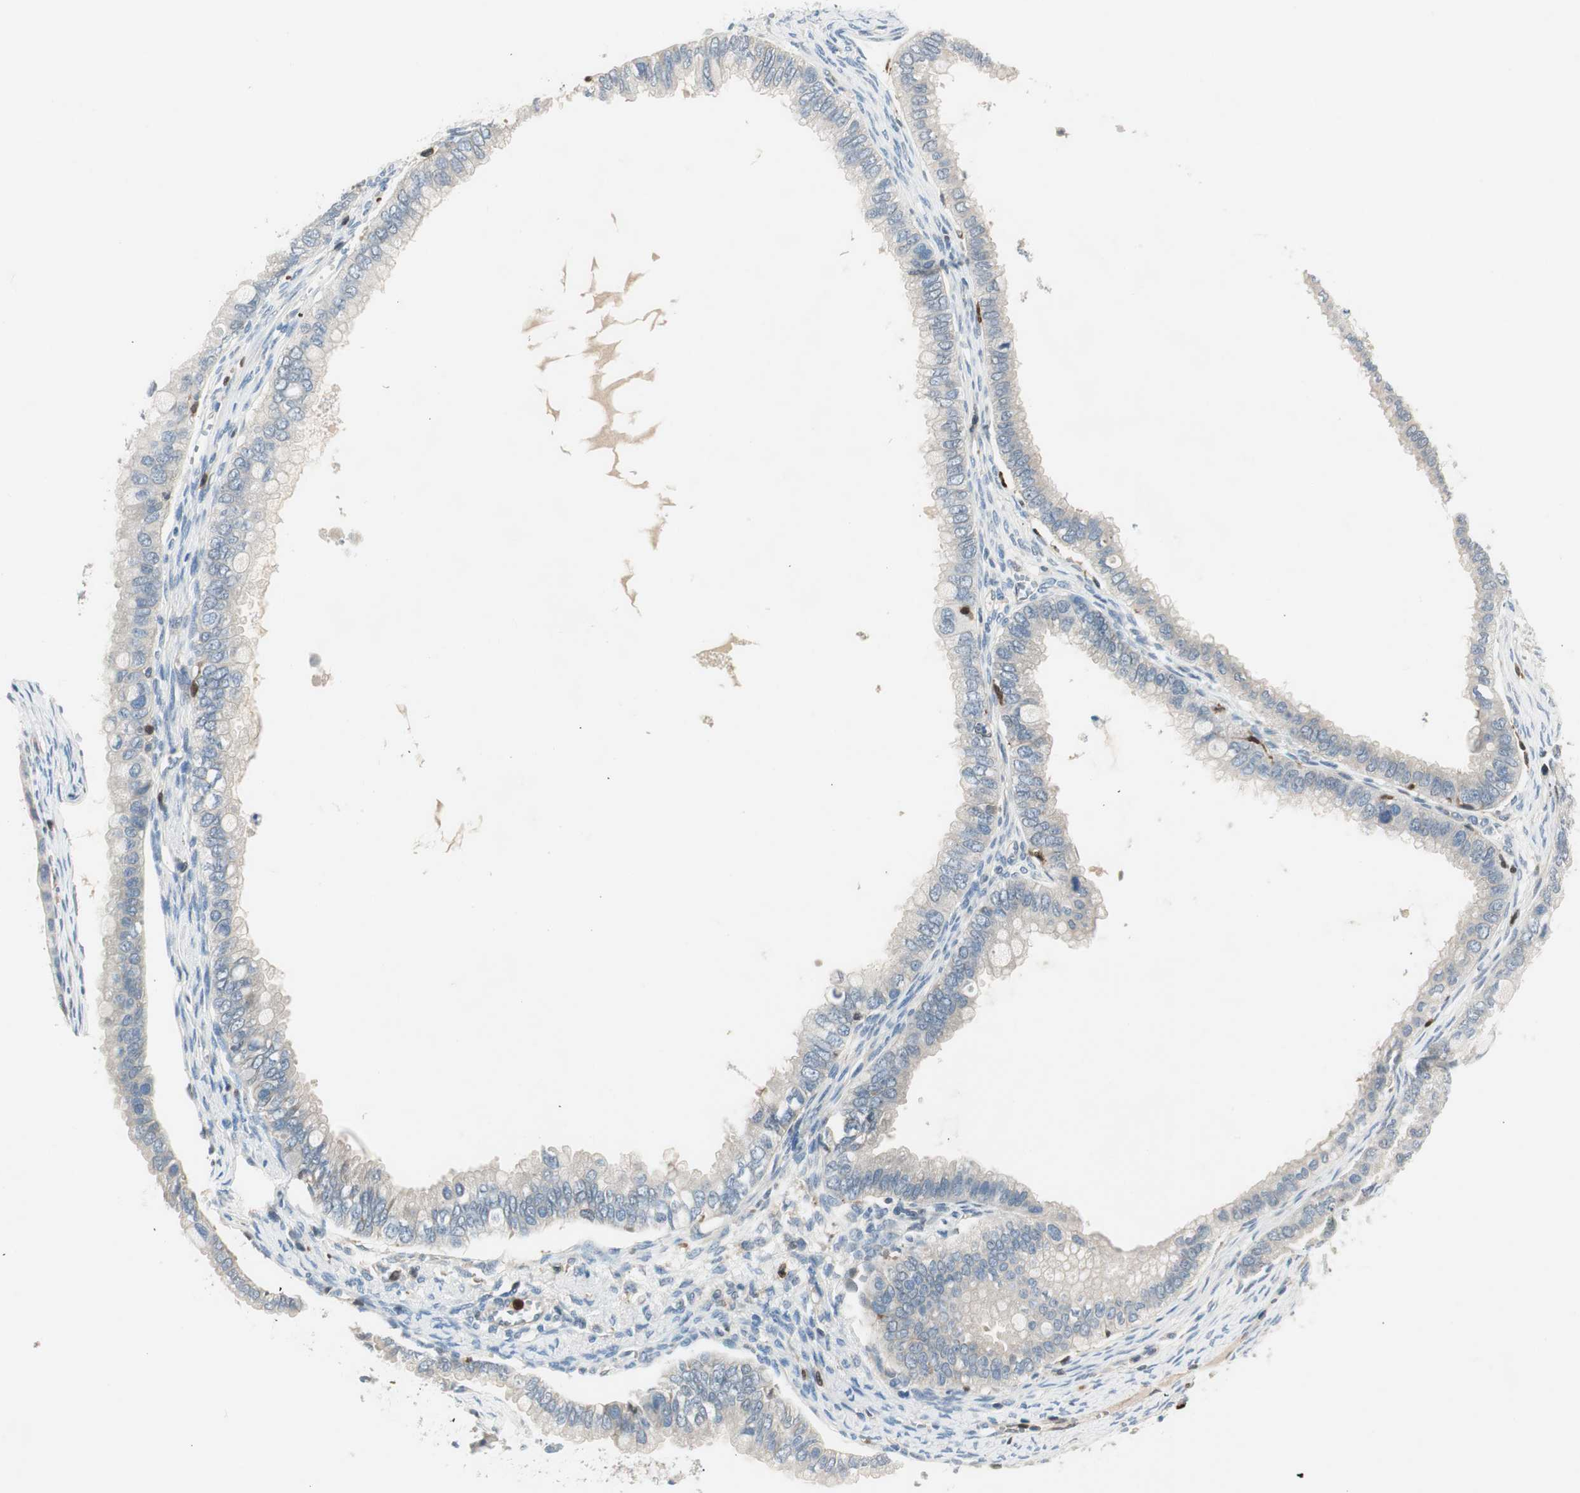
{"staining": {"intensity": "negative", "quantity": "none", "location": "none"}, "tissue": "ovarian cancer", "cell_type": "Tumor cells", "image_type": "cancer", "snomed": [{"axis": "morphology", "description": "Cystadenocarcinoma, mucinous, NOS"}, {"axis": "topography", "description": "Ovary"}], "caption": "This is an IHC photomicrograph of human ovarian mucinous cystadenocarcinoma. There is no expression in tumor cells.", "gene": "COTL1", "patient": {"sex": "female", "age": 80}}